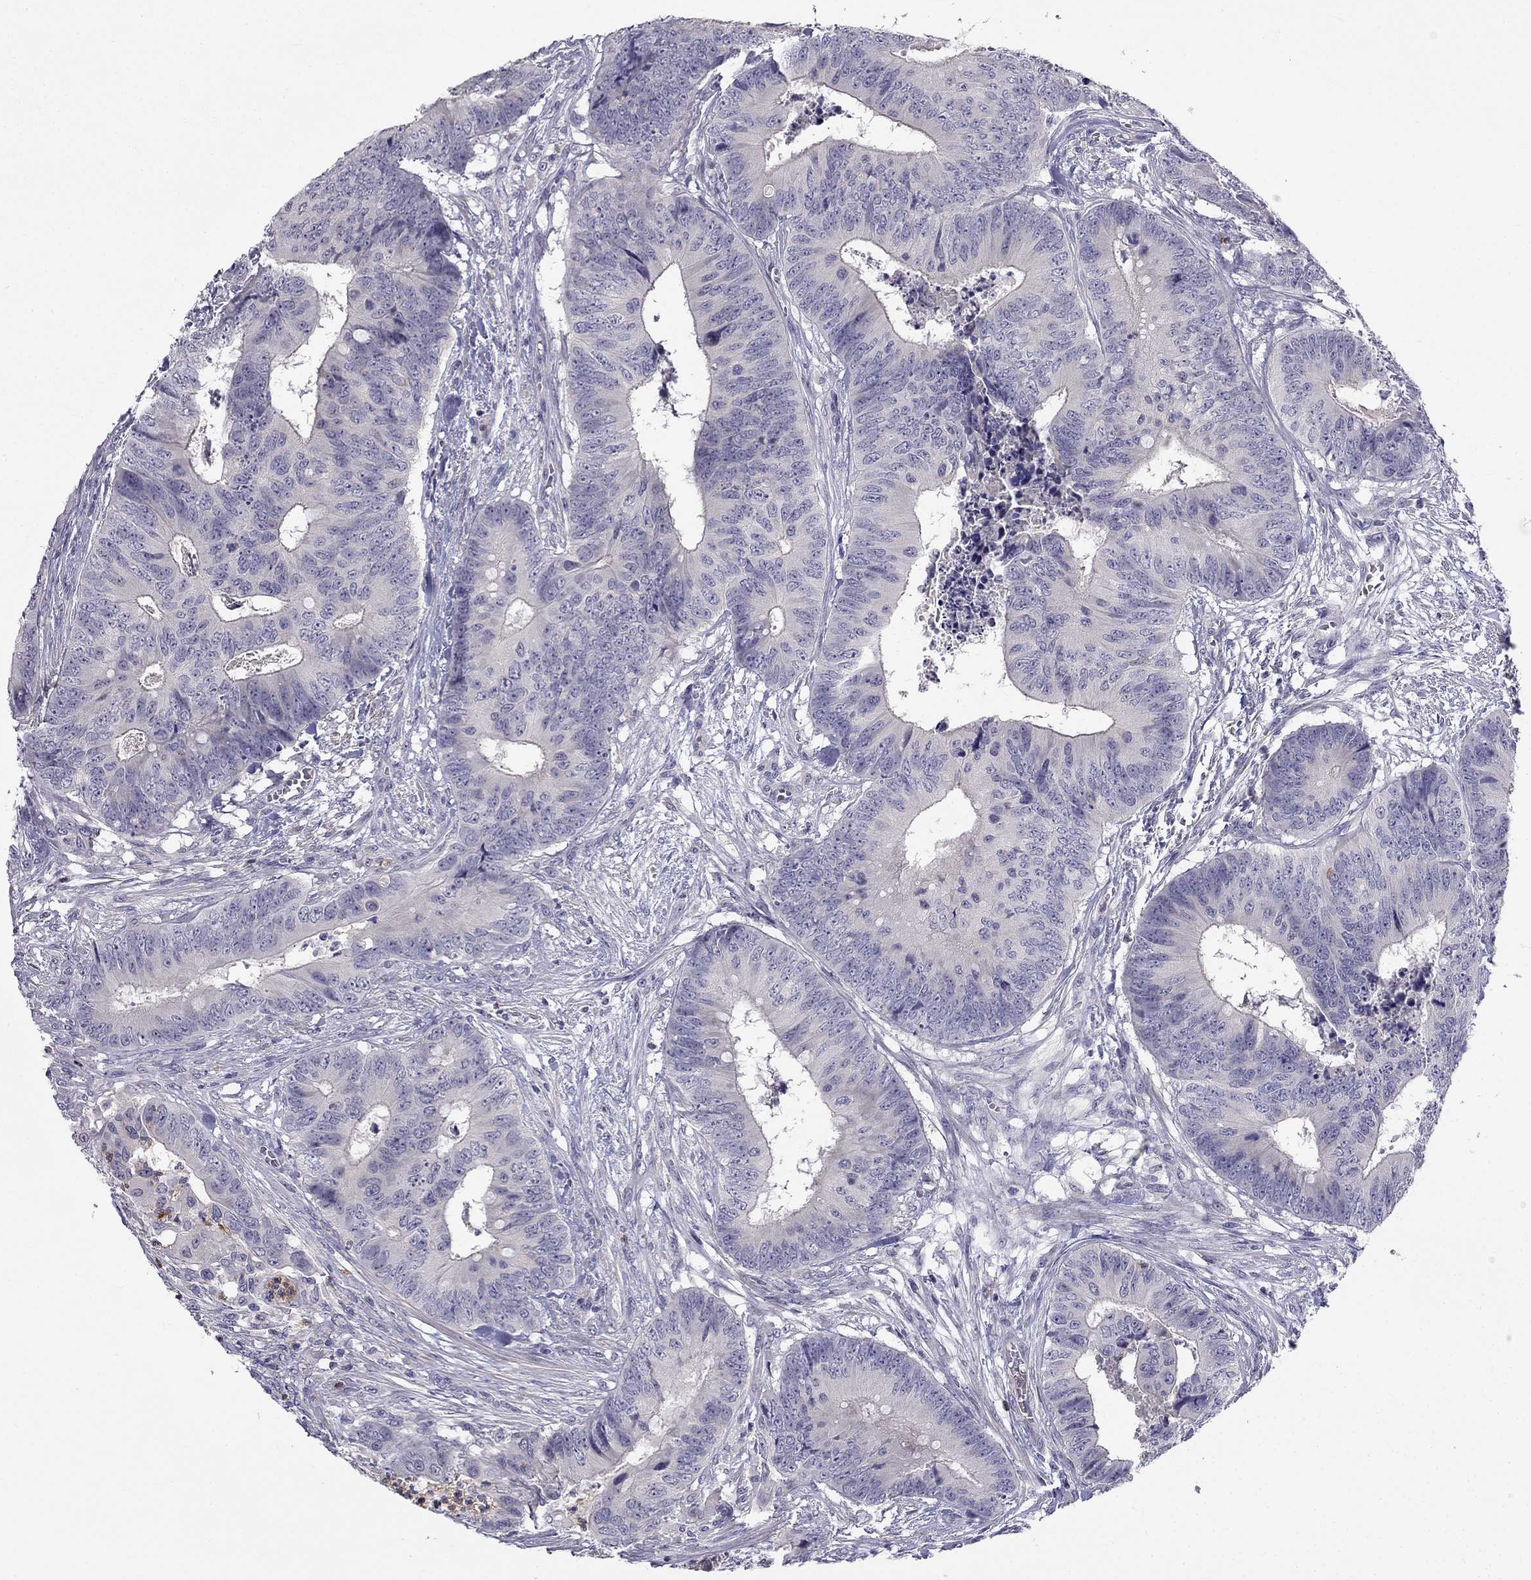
{"staining": {"intensity": "negative", "quantity": "none", "location": "none"}, "tissue": "colorectal cancer", "cell_type": "Tumor cells", "image_type": "cancer", "snomed": [{"axis": "morphology", "description": "Adenocarcinoma, NOS"}, {"axis": "topography", "description": "Colon"}], "caption": "There is no significant positivity in tumor cells of colorectal adenocarcinoma.", "gene": "C16orf89", "patient": {"sex": "male", "age": 84}}